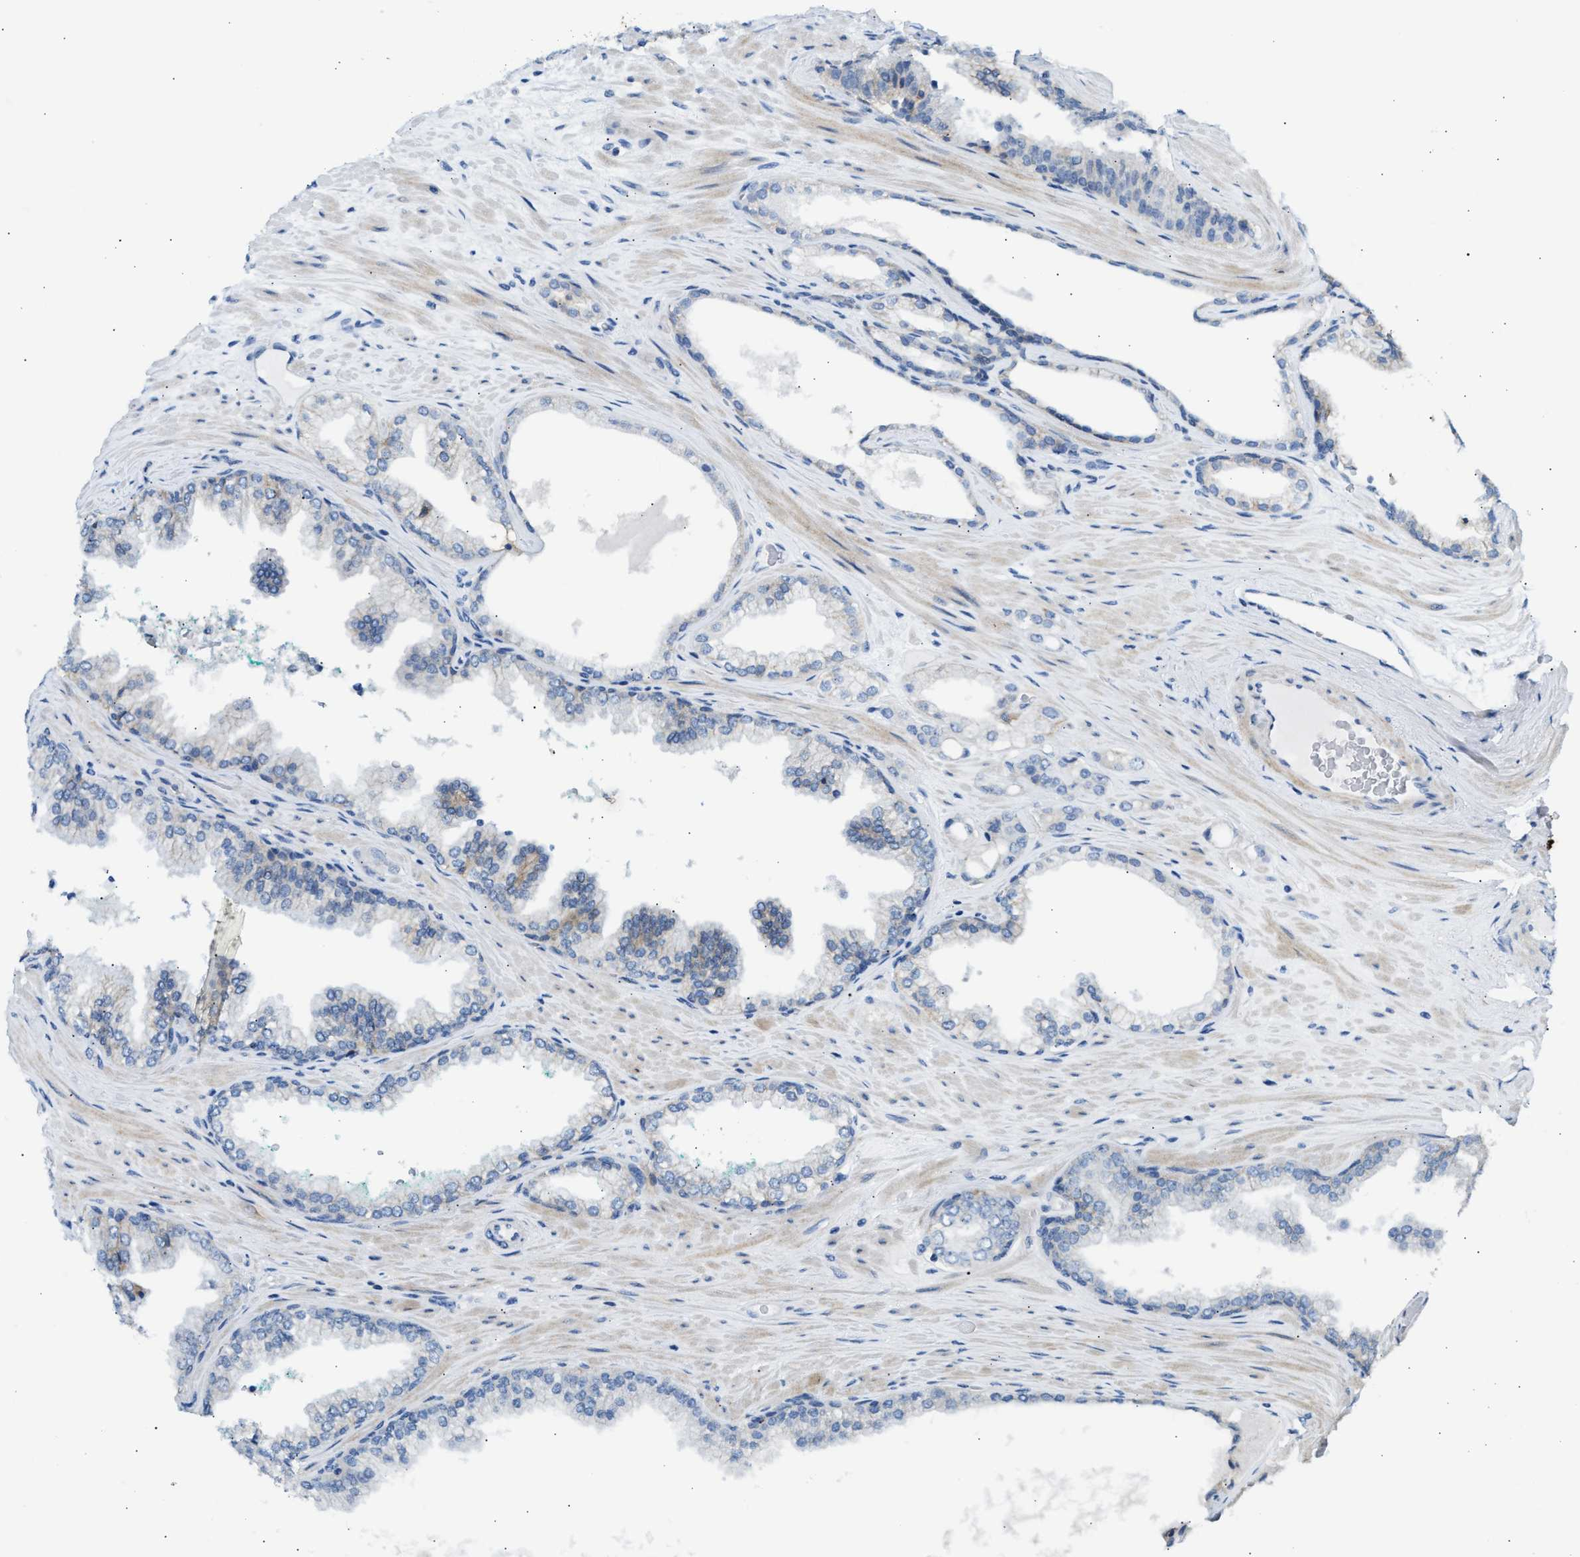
{"staining": {"intensity": "negative", "quantity": "none", "location": "none"}, "tissue": "prostate cancer", "cell_type": "Tumor cells", "image_type": "cancer", "snomed": [{"axis": "morphology", "description": "Adenocarcinoma, High grade"}, {"axis": "topography", "description": "Prostate"}], "caption": "Photomicrograph shows no protein expression in tumor cells of high-grade adenocarcinoma (prostate) tissue.", "gene": "ERBB2", "patient": {"sex": "male", "age": 71}}